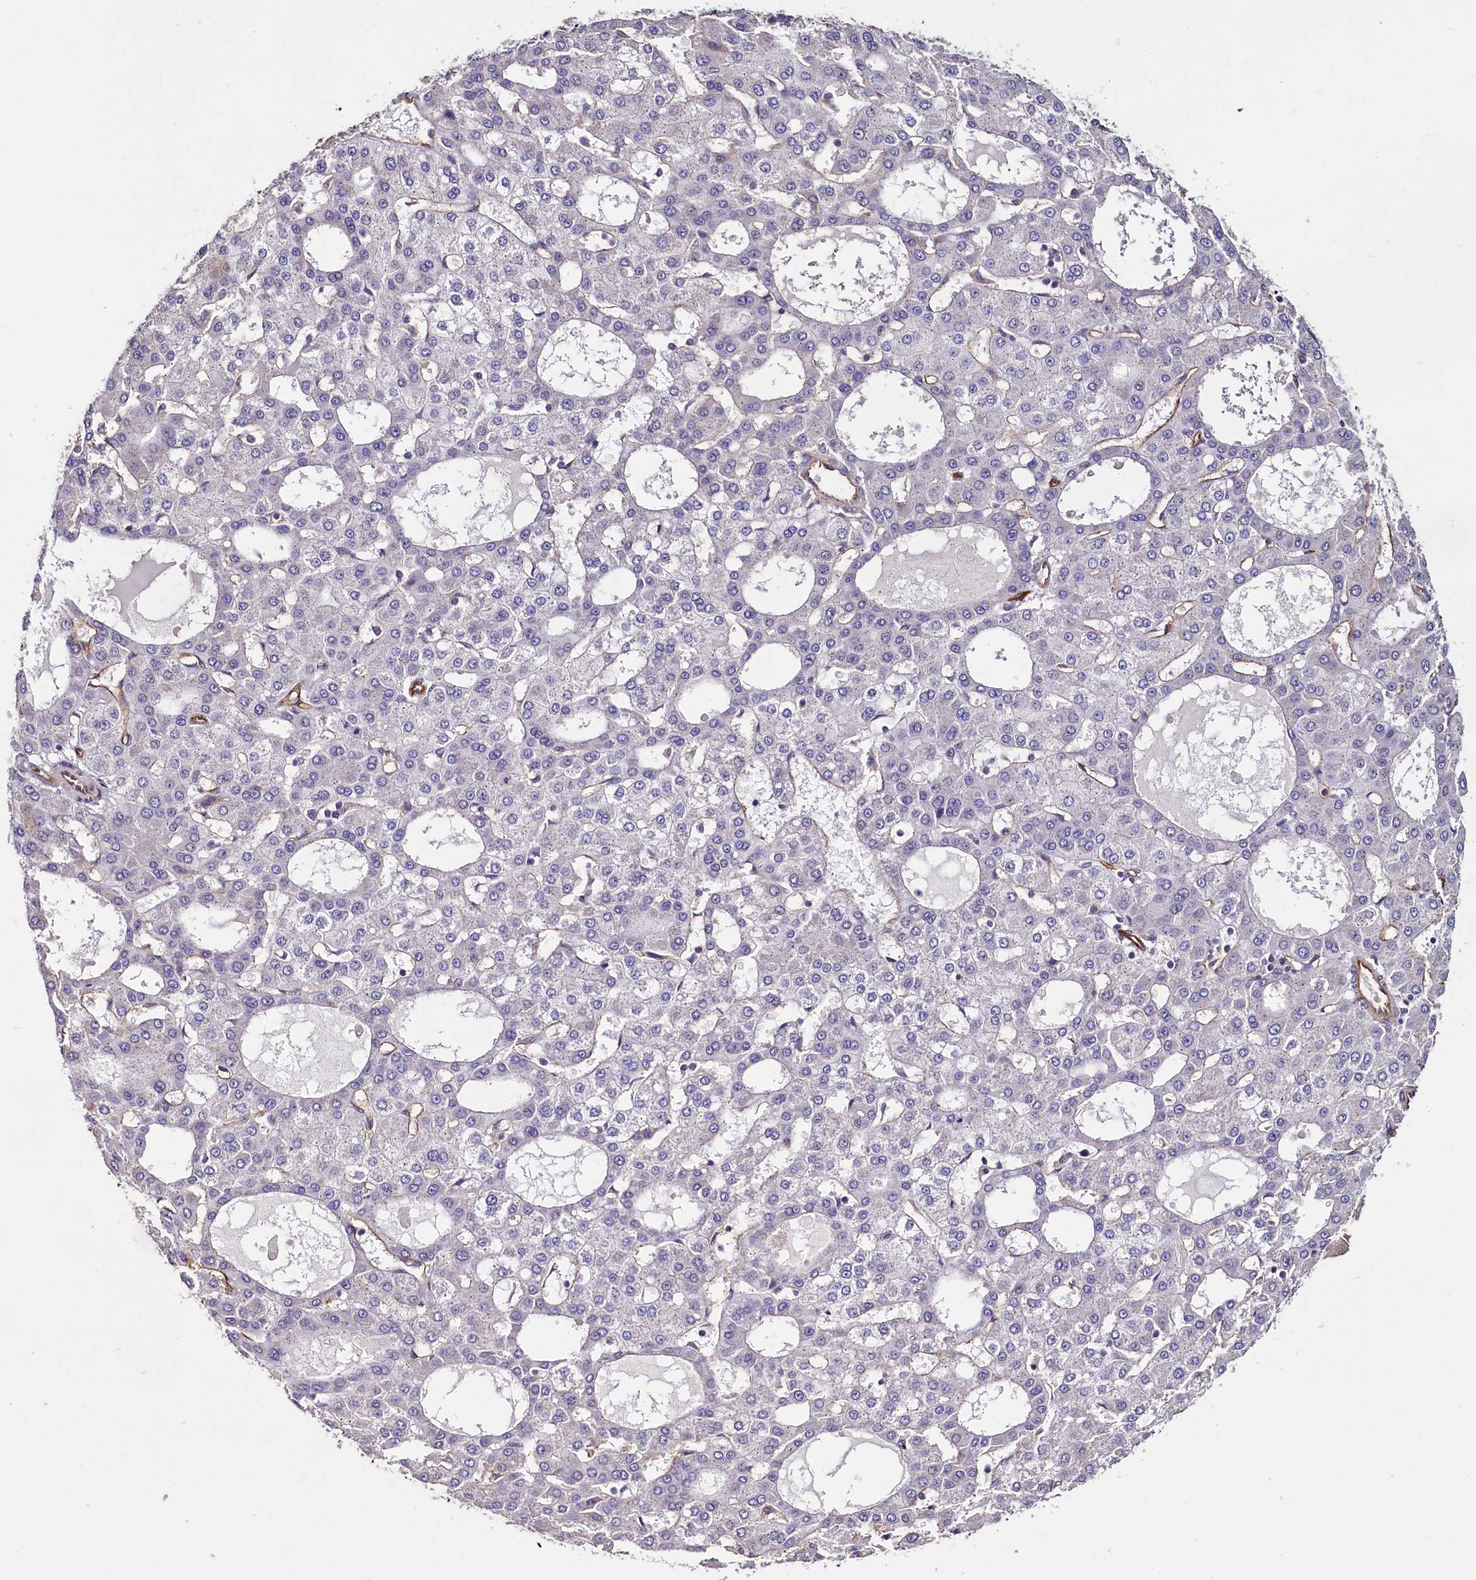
{"staining": {"intensity": "negative", "quantity": "none", "location": "none"}, "tissue": "liver cancer", "cell_type": "Tumor cells", "image_type": "cancer", "snomed": [{"axis": "morphology", "description": "Carcinoma, Hepatocellular, NOS"}, {"axis": "topography", "description": "Liver"}], "caption": "Immunohistochemical staining of liver cancer (hepatocellular carcinoma) reveals no significant expression in tumor cells.", "gene": "PALM", "patient": {"sex": "male", "age": 47}}